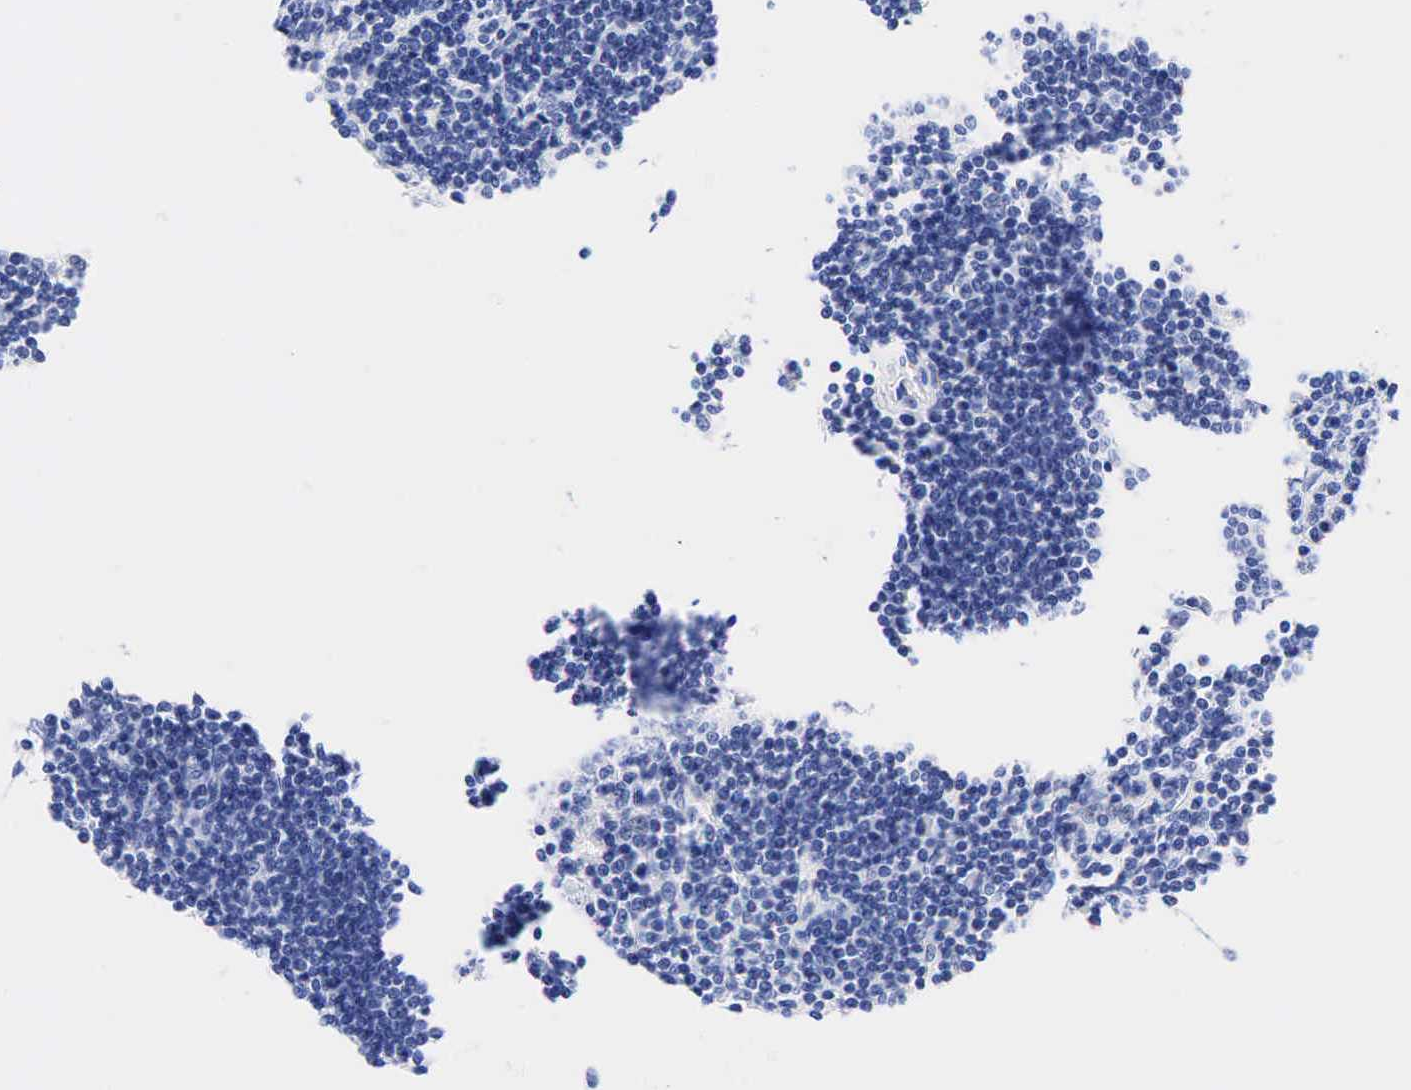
{"staining": {"intensity": "negative", "quantity": "none", "location": "none"}, "tissue": "lymph node", "cell_type": "Germinal center cells", "image_type": "normal", "snomed": [{"axis": "morphology", "description": "Normal tissue, NOS"}, {"axis": "topography", "description": "Lymph node"}], "caption": "A histopathology image of human lymph node is negative for staining in germinal center cells. (Immunohistochemistry, brightfield microscopy, high magnification).", "gene": "CHGA", "patient": {"sex": "female", "age": 53}}